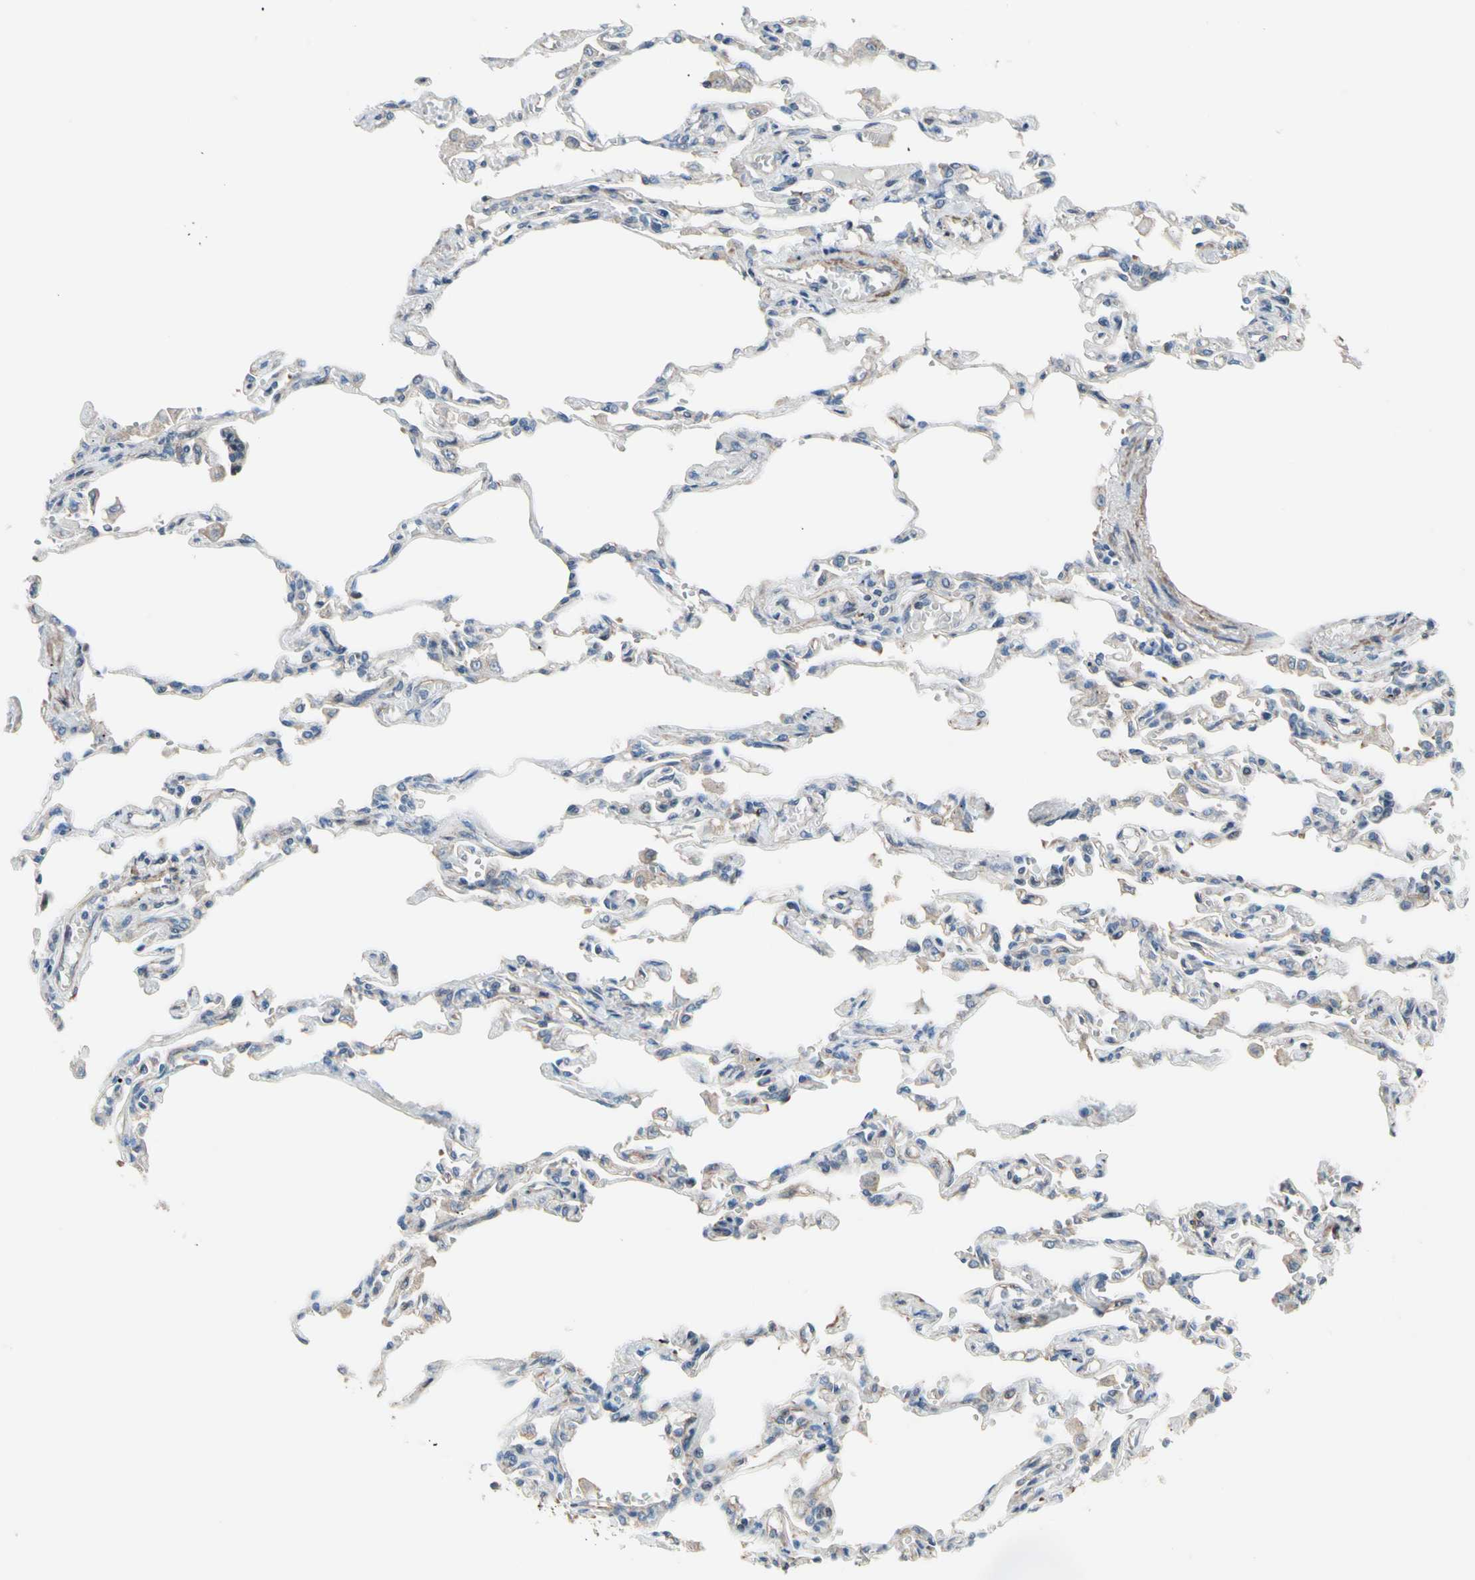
{"staining": {"intensity": "weak", "quantity": "25%-75%", "location": "cytoplasmic/membranous"}, "tissue": "lung", "cell_type": "Alveolar cells", "image_type": "normal", "snomed": [{"axis": "morphology", "description": "Normal tissue, NOS"}, {"axis": "topography", "description": "Lung"}], "caption": "Immunohistochemical staining of unremarkable human lung exhibits weak cytoplasmic/membranous protein staining in about 25%-75% of alveolar cells. (Brightfield microscopy of DAB IHC at high magnification).", "gene": "LIMK2", "patient": {"sex": "male", "age": 21}}